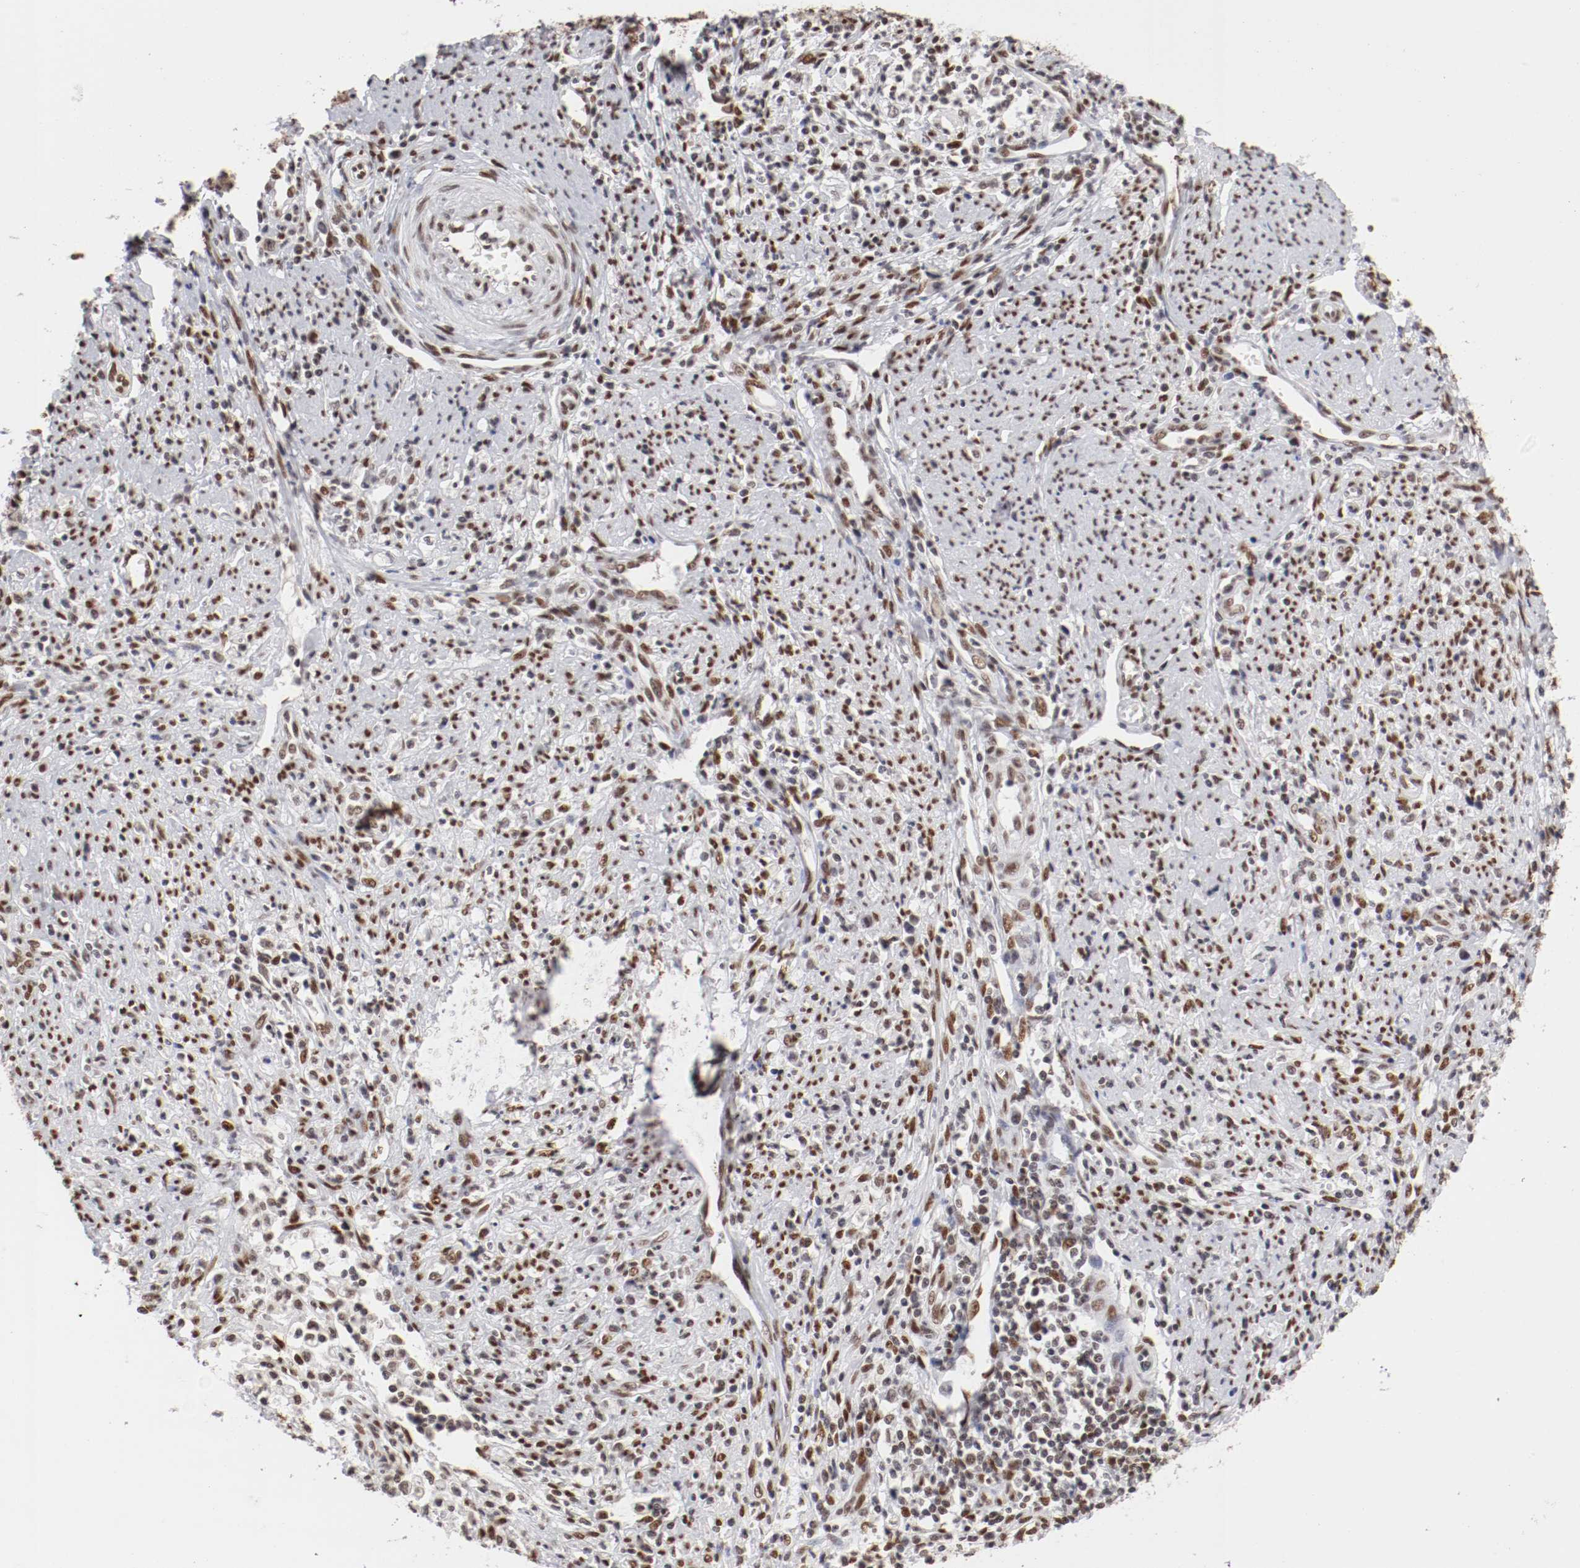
{"staining": {"intensity": "moderate", "quantity": ">75%", "location": "nuclear"}, "tissue": "cervical cancer", "cell_type": "Tumor cells", "image_type": "cancer", "snomed": [{"axis": "morphology", "description": "Adenocarcinoma, NOS"}, {"axis": "topography", "description": "Cervix"}], "caption": "Protein staining of adenocarcinoma (cervical) tissue reveals moderate nuclear staining in about >75% of tumor cells.", "gene": "TP53BP1", "patient": {"sex": "female", "age": 36}}